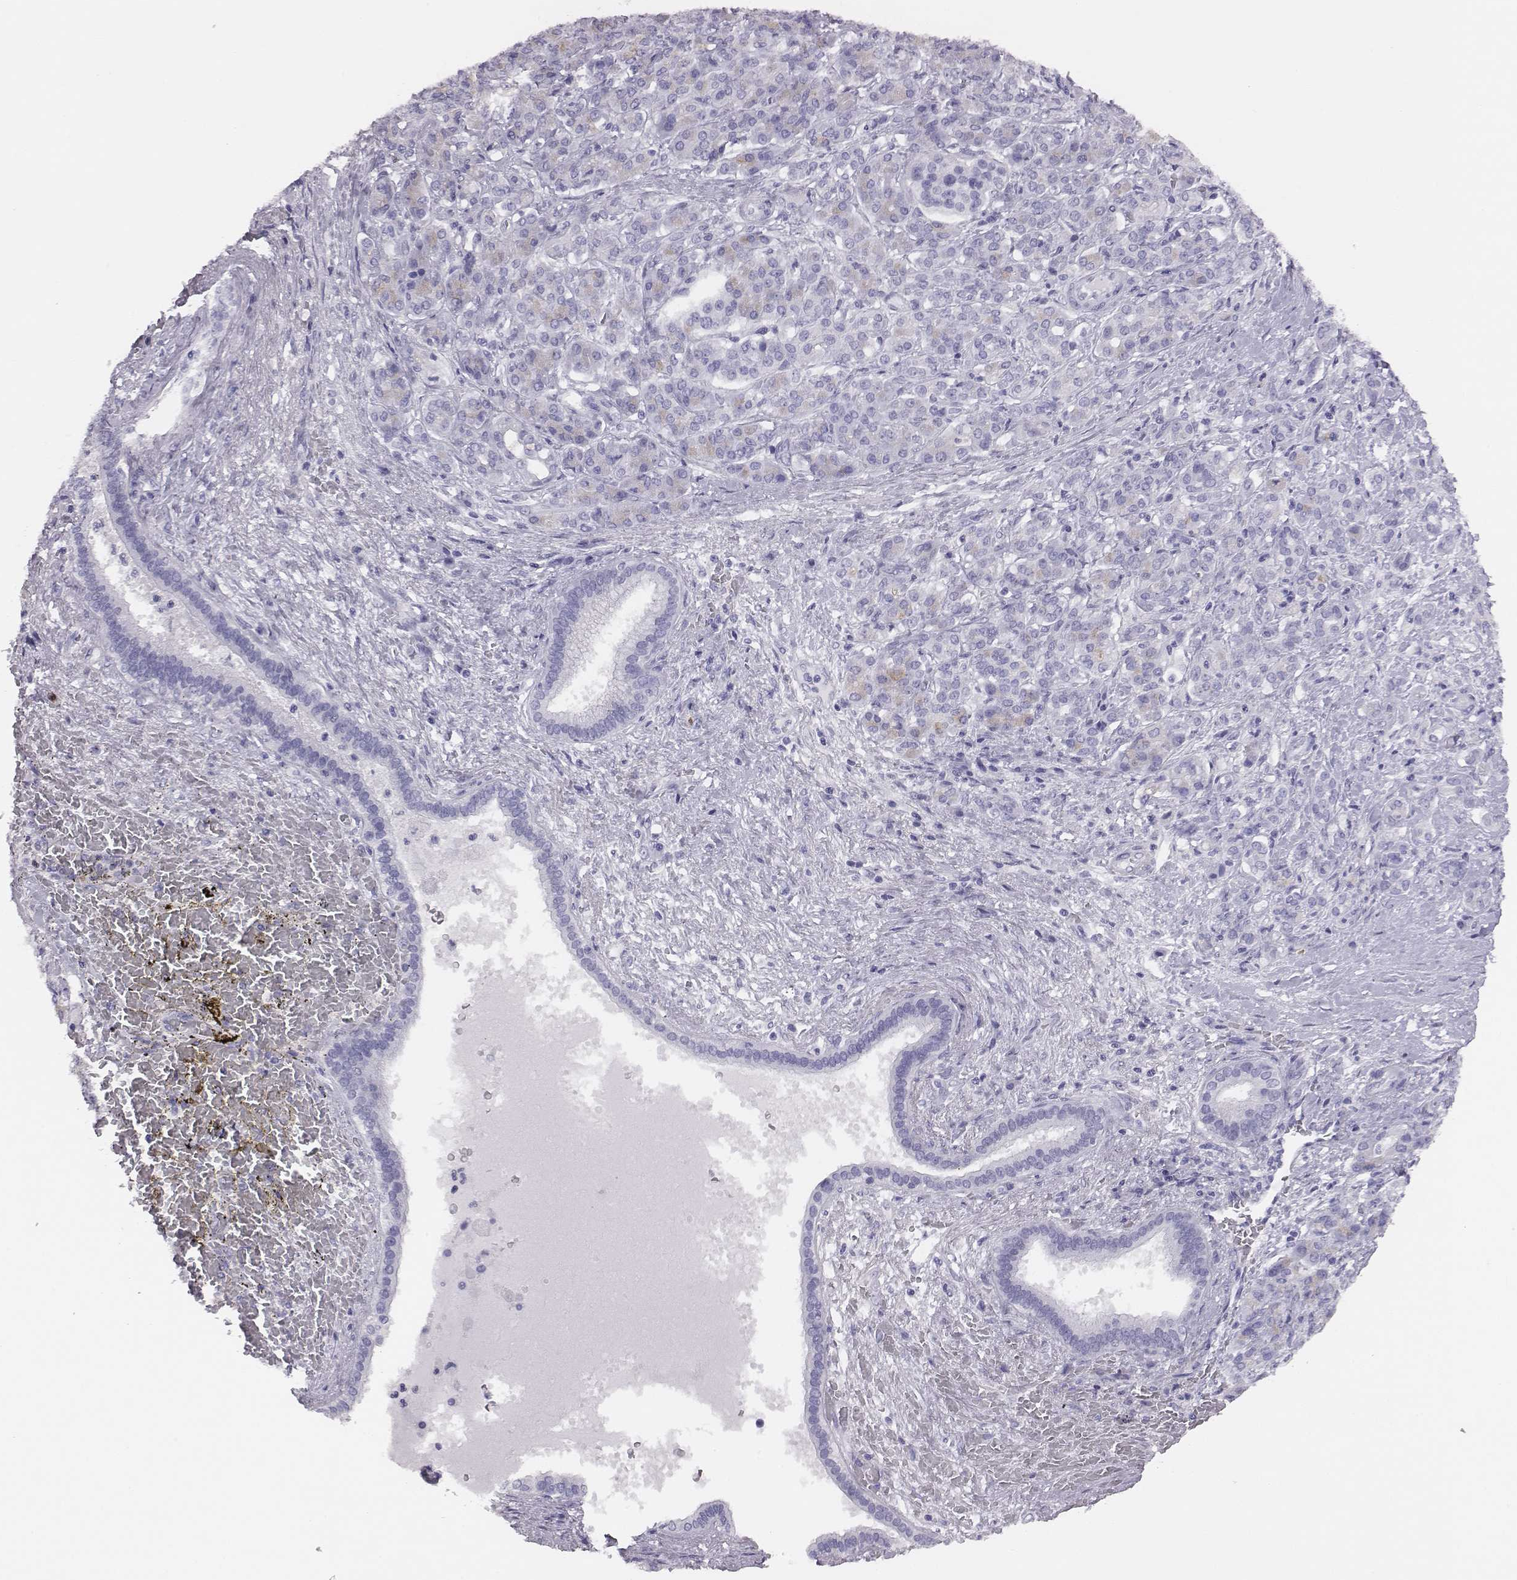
{"staining": {"intensity": "negative", "quantity": "none", "location": "none"}, "tissue": "pancreatic cancer", "cell_type": "Tumor cells", "image_type": "cancer", "snomed": [{"axis": "morphology", "description": "Normal tissue, NOS"}, {"axis": "morphology", "description": "Inflammation, NOS"}, {"axis": "morphology", "description": "Adenocarcinoma, NOS"}, {"axis": "topography", "description": "Pancreas"}], "caption": "The image reveals no staining of tumor cells in pancreatic adenocarcinoma.", "gene": "ACOD1", "patient": {"sex": "male", "age": 57}}